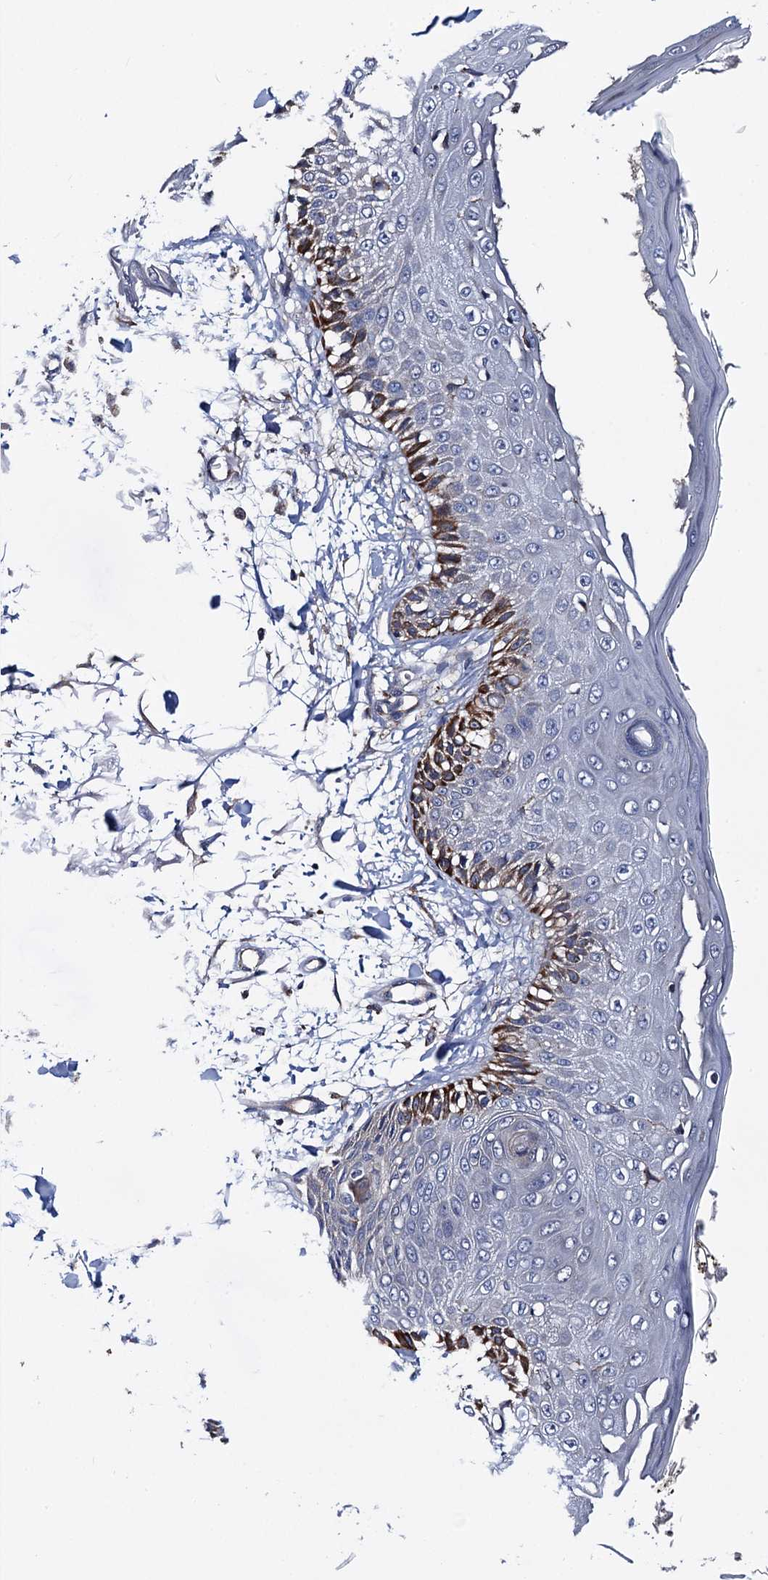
{"staining": {"intensity": "moderate", "quantity": ">75%", "location": "cytoplasmic/membranous"}, "tissue": "skin", "cell_type": "Fibroblasts", "image_type": "normal", "snomed": [{"axis": "morphology", "description": "Normal tissue, NOS"}, {"axis": "morphology", "description": "Squamous cell carcinoma, NOS"}, {"axis": "topography", "description": "Skin"}, {"axis": "topography", "description": "Peripheral nerve tissue"}], "caption": "High-power microscopy captured an immunohistochemistry (IHC) micrograph of normal skin, revealing moderate cytoplasmic/membranous expression in approximately >75% of fibroblasts.", "gene": "PGLS", "patient": {"sex": "male", "age": 83}}